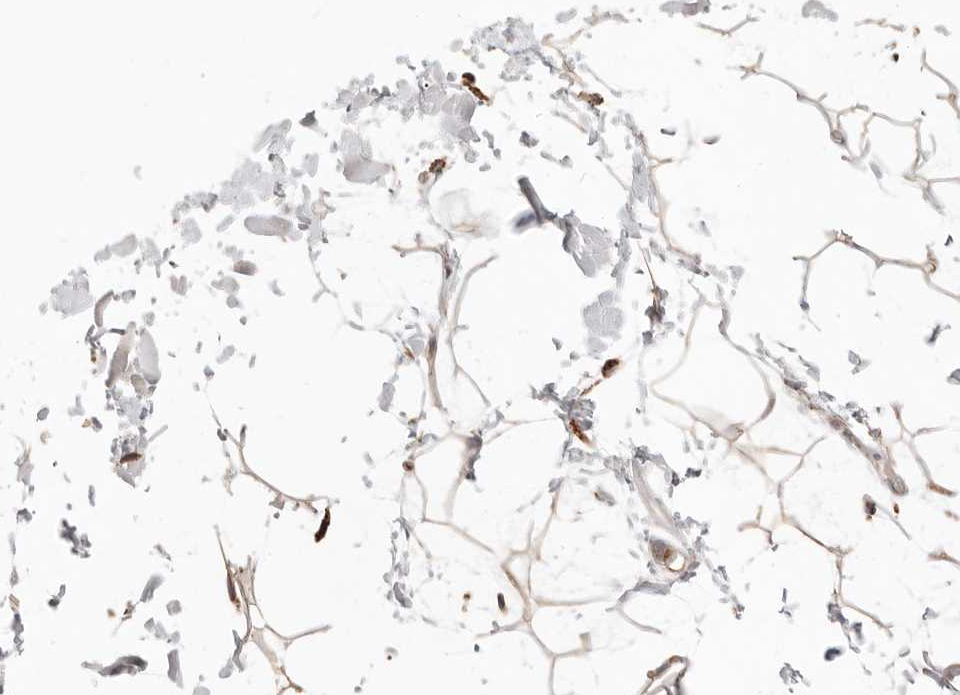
{"staining": {"intensity": "weak", "quantity": ">75%", "location": "cytoplasmic/membranous"}, "tissue": "adipose tissue", "cell_type": "Adipocytes", "image_type": "normal", "snomed": [{"axis": "morphology", "description": "Normal tissue, NOS"}, {"axis": "topography", "description": "Soft tissue"}], "caption": "Immunohistochemistry of benign adipose tissue demonstrates low levels of weak cytoplasmic/membranous expression in approximately >75% of adipocytes.", "gene": "ARHGEF10L", "patient": {"sex": "male", "age": 72}}